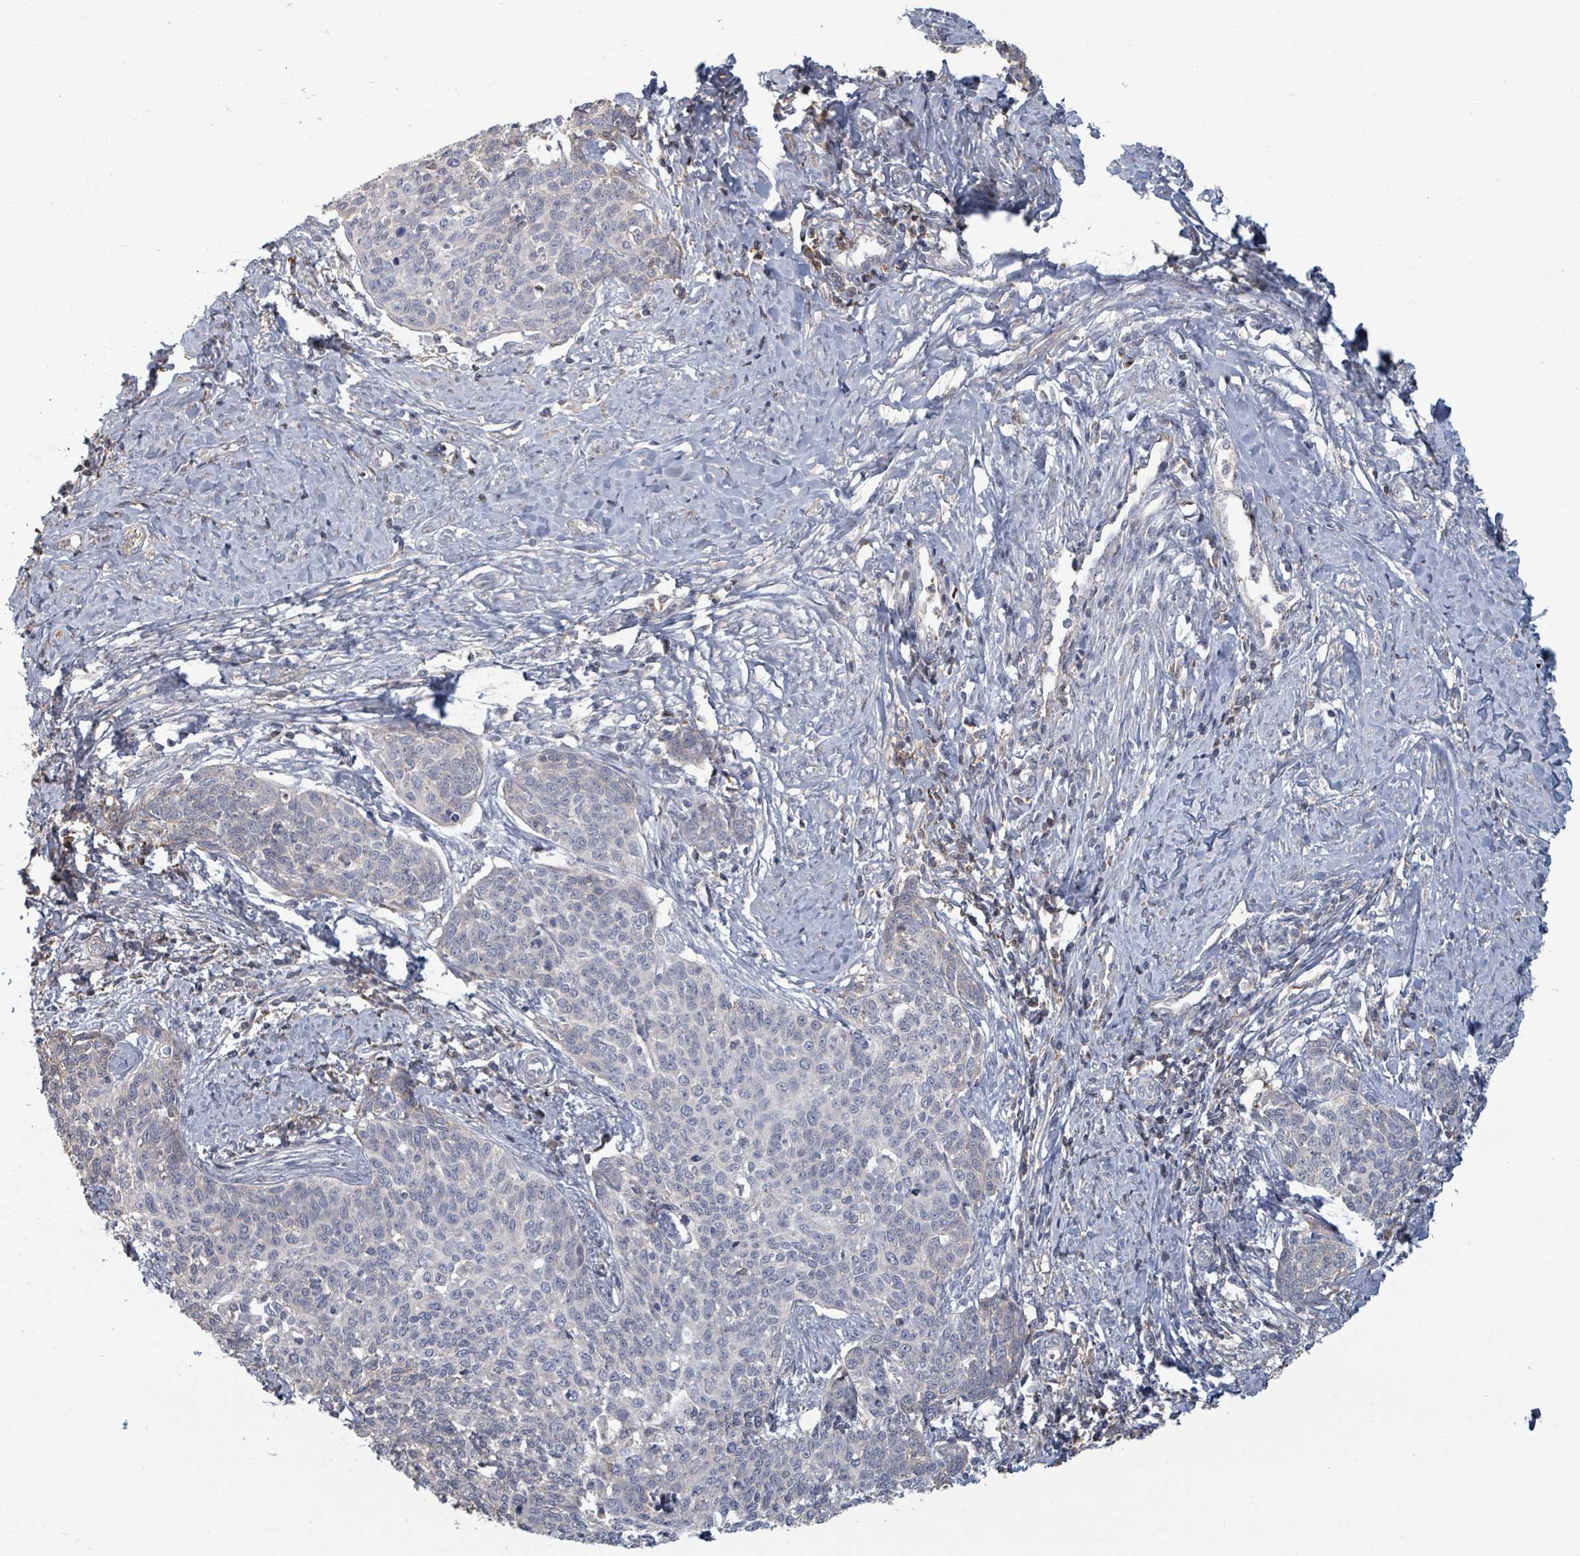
{"staining": {"intensity": "weak", "quantity": "<25%", "location": "cytoplasmic/membranous"}, "tissue": "cervical cancer", "cell_type": "Tumor cells", "image_type": "cancer", "snomed": [{"axis": "morphology", "description": "Squamous cell carcinoma, NOS"}, {"axis": "topography", "description": "Cervix"}], "caption": "An immunohistochemistry (IHC) photomicrograph of squamous cell carcinoma (cervical) is shown. There is no staining in tumor cells of squamous cell carcinoma (cervical).", "gene": "GABBR1", "patient": {"sex": "female", "age": 39}}